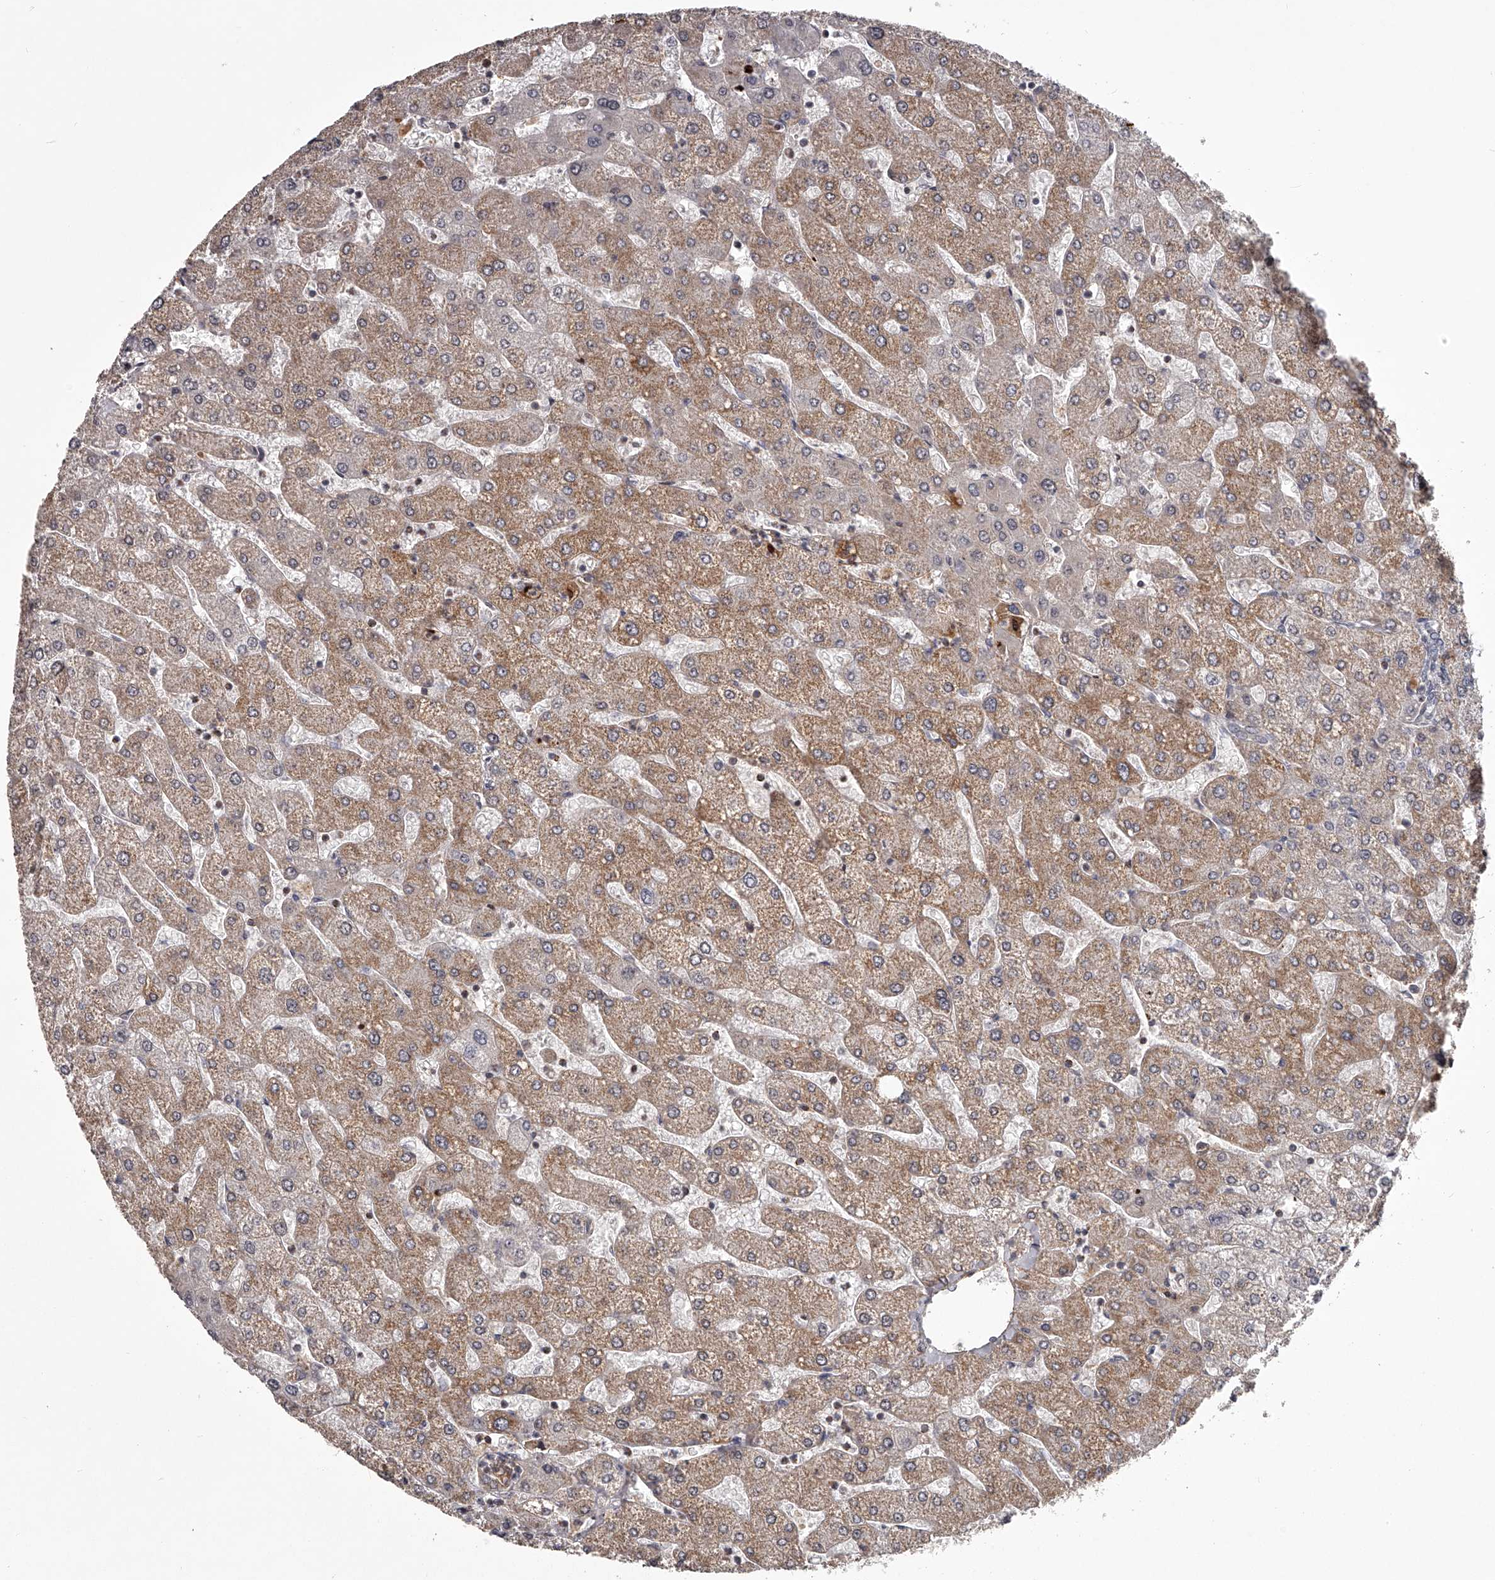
{"staining": {"intensity": "moderate", "quantity": "<25%", "location": "cytoplasmic/membranous"}, "tissue": "liver", "cell_type": "Cholangiocytes", "image_type": "normal", "snomed": [{"axis": "morphology", "description": "Normal tissue, NOS"}, {"axis": "topography", "description": "Liver"}], "caption": "Immunohistochemical staining of benign human liver demonstrates low levels of moderate cytoplasmic/membranous expression in about <25% of cholangiocytes.", "gene": "RRP36", "patient": {"sex": "male", "age": 55}}